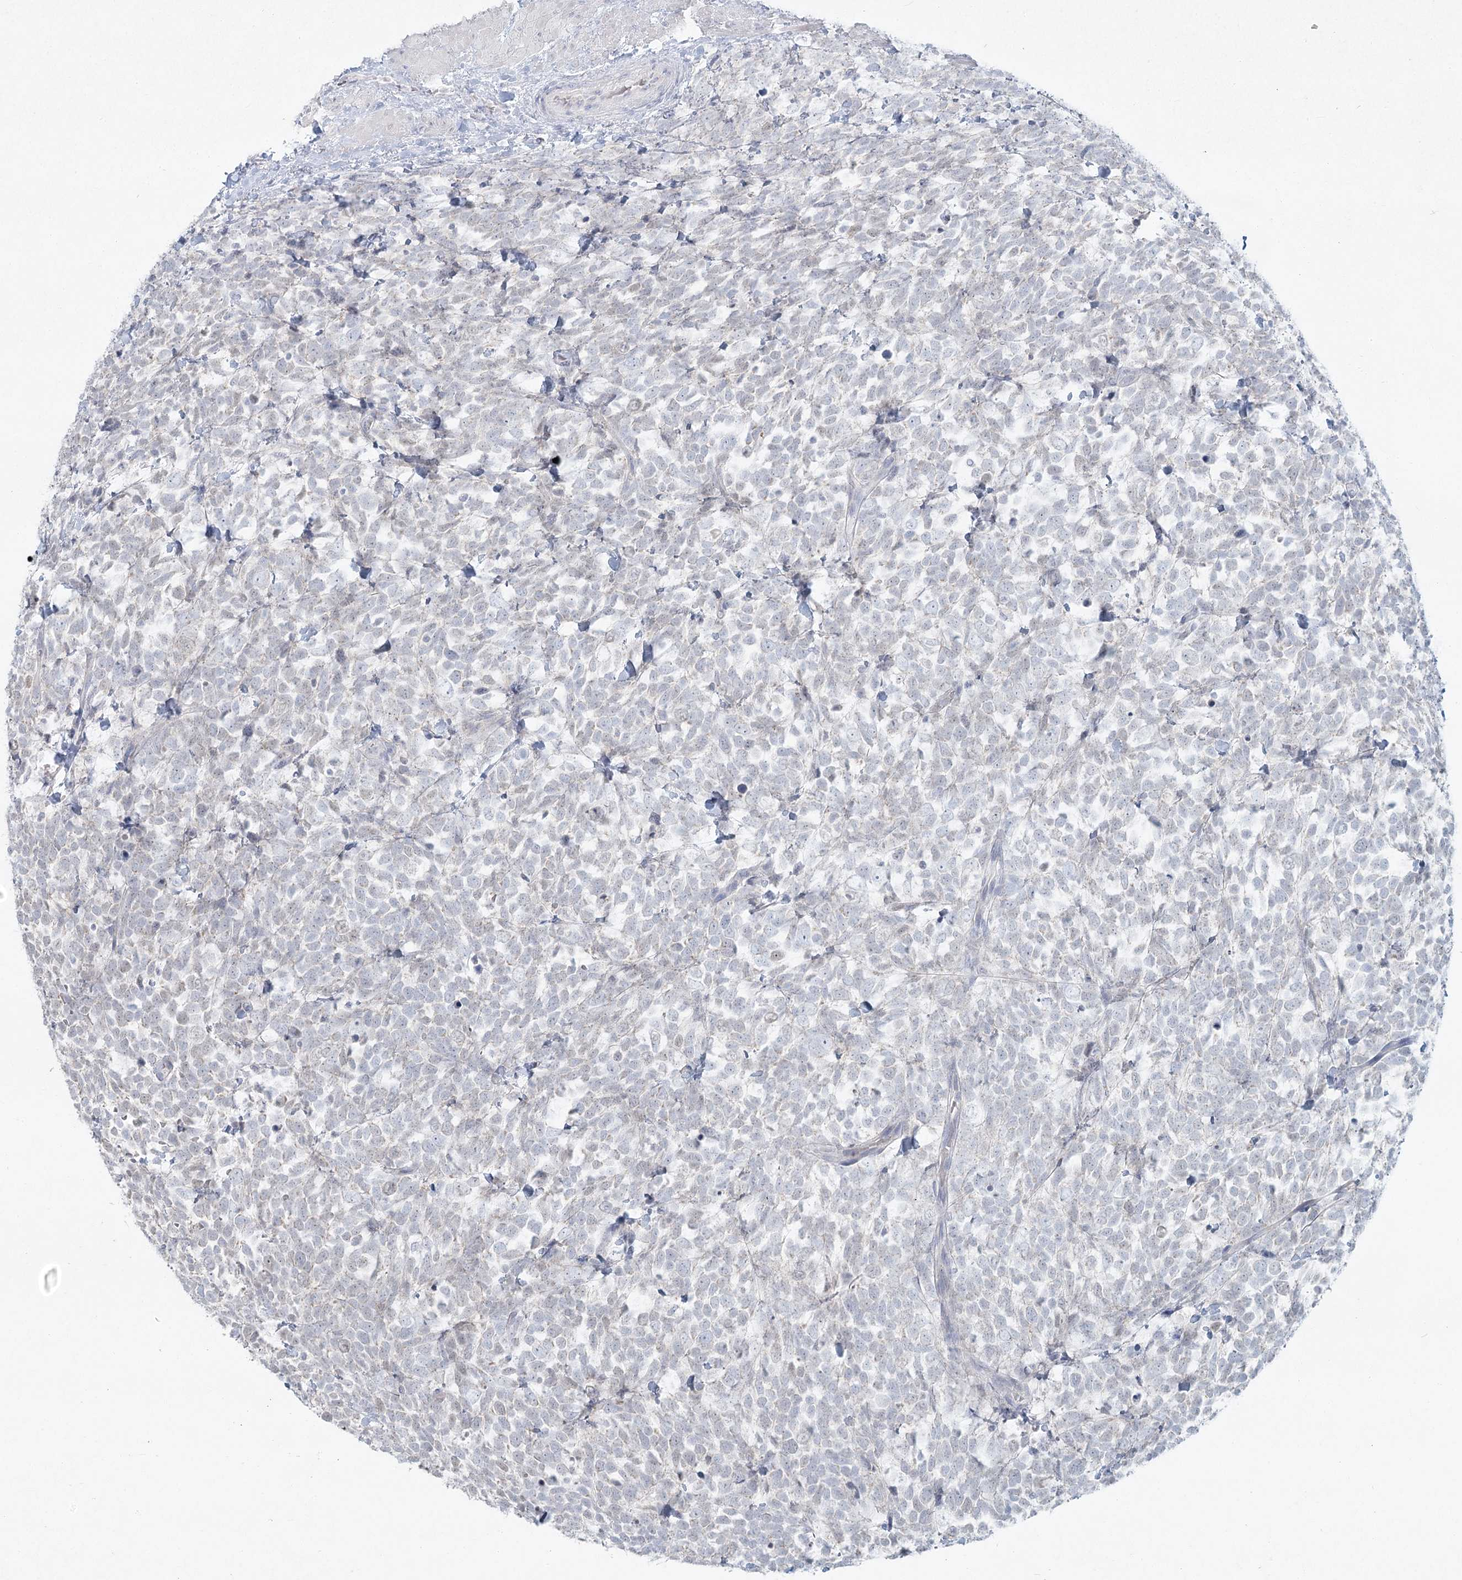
{"staining": {"intensity": "weak", "quantity": "<25%", "location": "nuclear"}, "tissue": "urothelial cancer", "cell_type": "Tumor cells", "image_type": "cancer", "snomed": [{"axis": "morphology", "description": "Urothelial carcinoma, High grade"}, {"axis": "topography", "description": "Urinary bladder"}], "caption": "High power microscopy photomicrograph of an immunohistochemistry micrograph of high-grade urothelial carcinoma, revealing no significant staining in tumor cells. Nuclei are stained in blue.", "gene": "LRP2BP", "patient": {"sex": "female", "age": 82}}